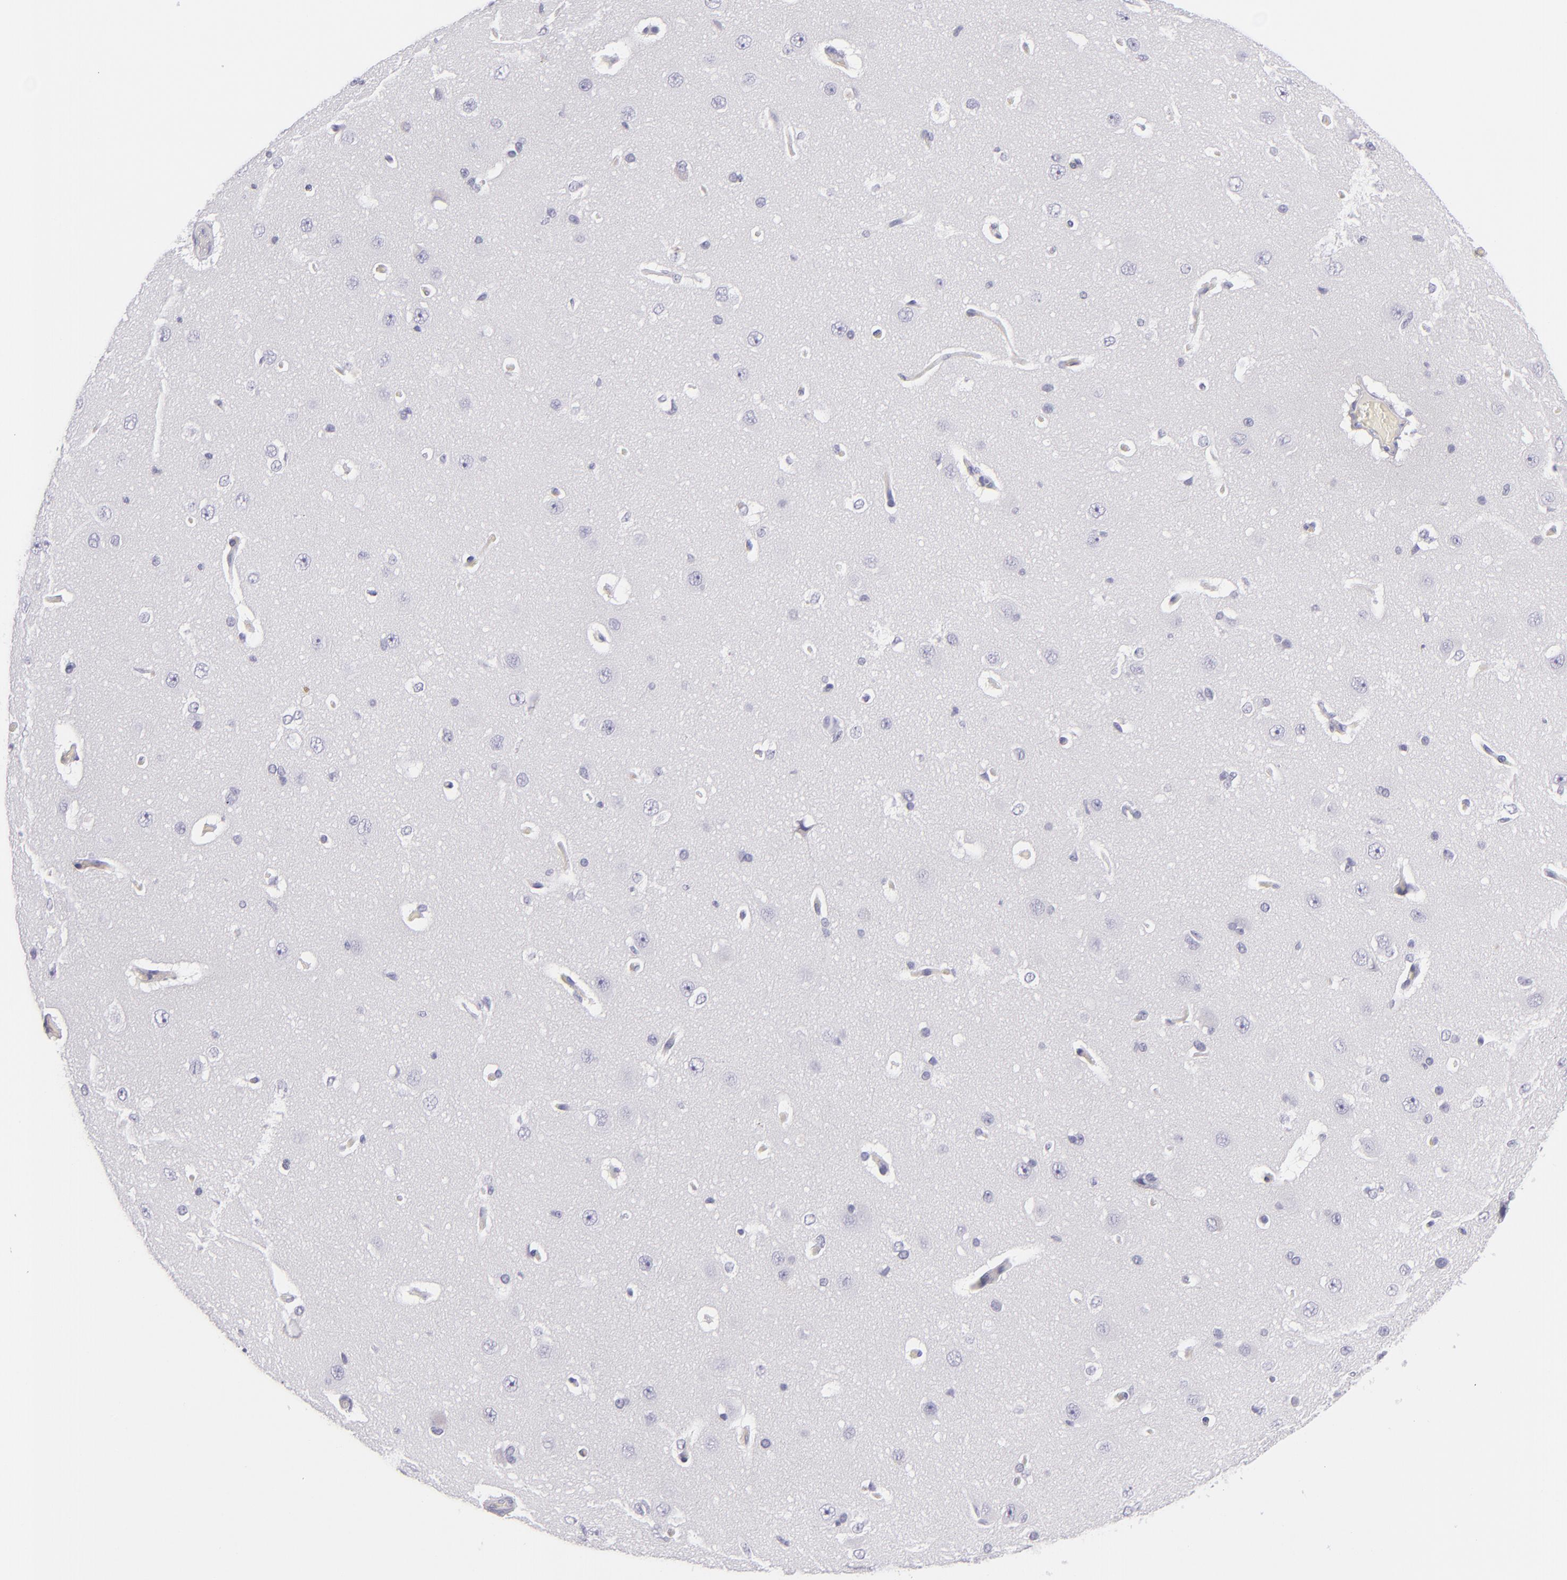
{"staining": {"intensity": "negative", "quantity": "none", "location": "none"}, "tissue": "cerebral cortex", "cell_type": "Endothelial cells", "image_type": "normal", "snomed": [{"axis": "morphology", "description": "Normal tissue, NOS"}, {"axis": "topography", "description": "Cerebral cortex"}], "caption": "This is an immunohistochemistry (IHC) micrograph of normal human cerebral cortex. There is no expression in endothelial cells.", "gene": "VIL1", "patient": {"sex": "female", "age": 45}}